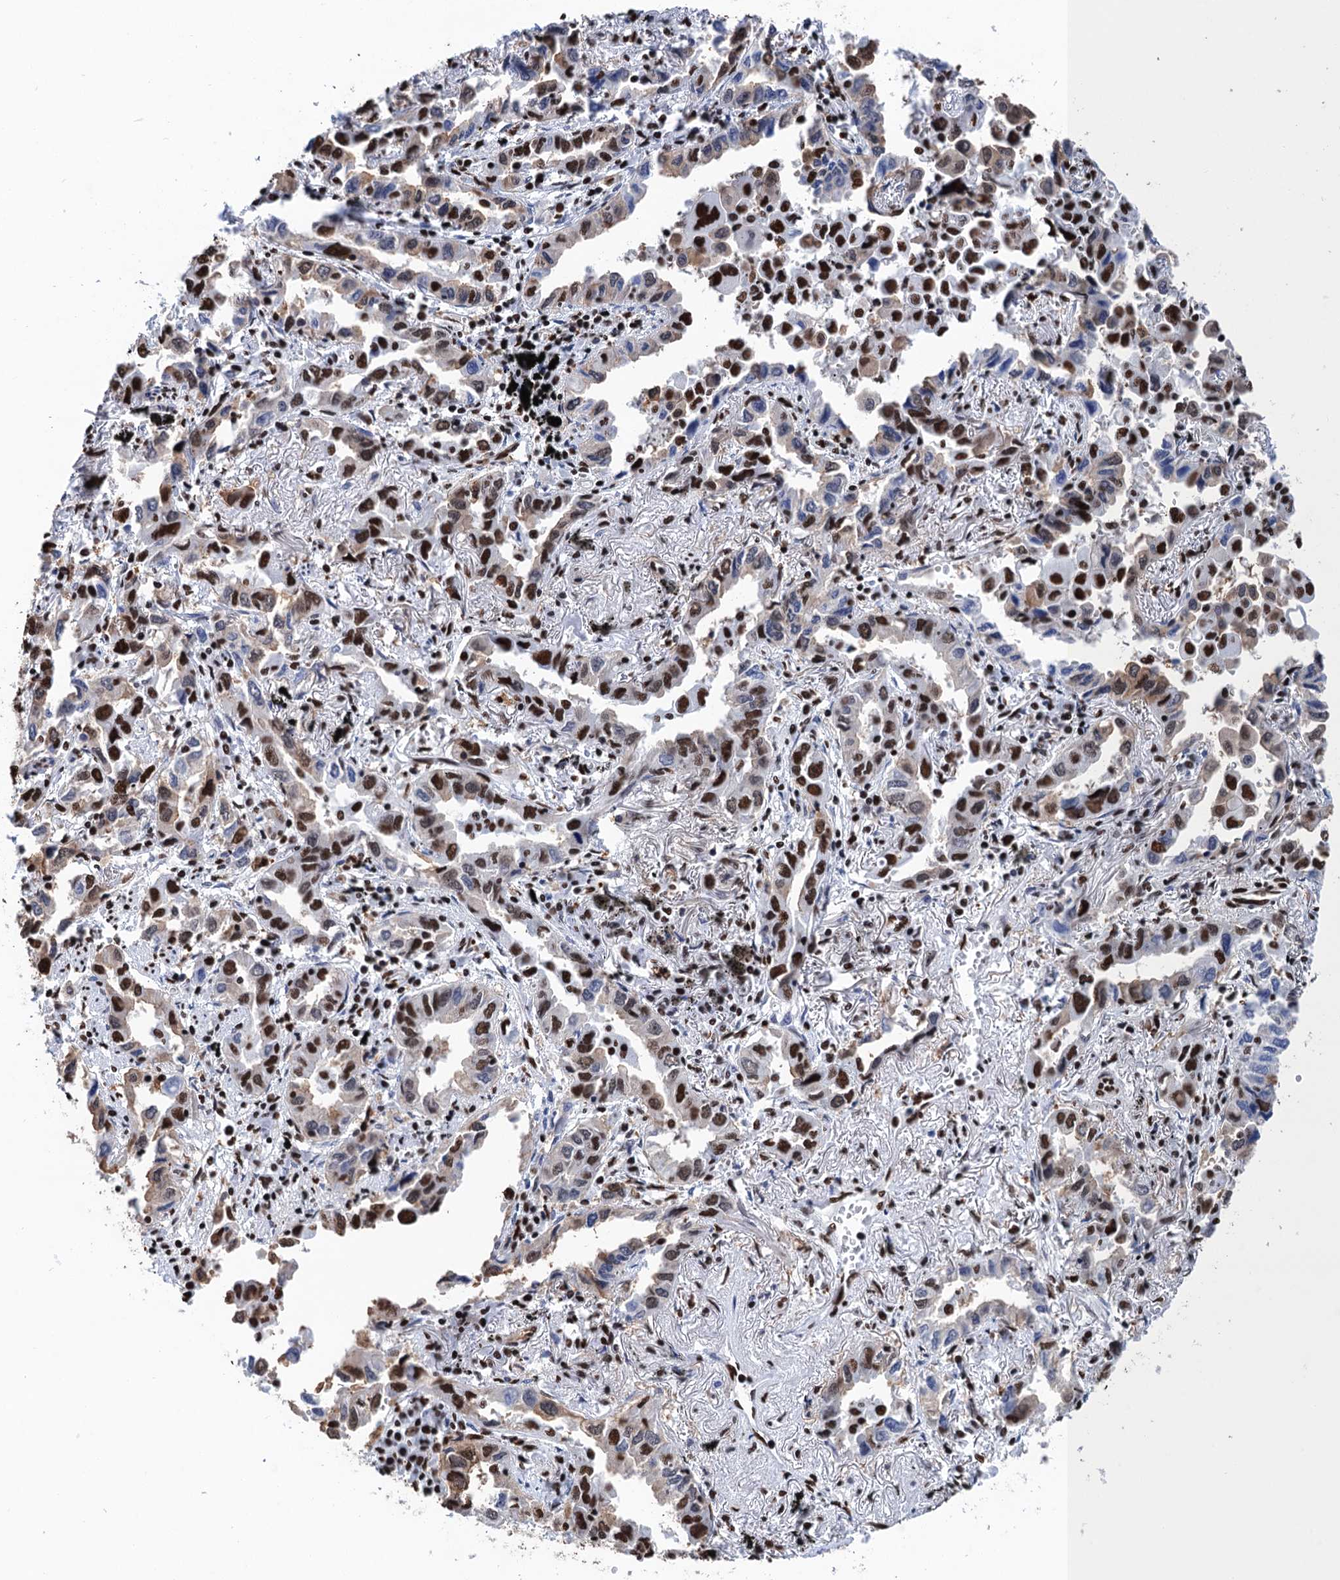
{"staining": {"intensity": "strong", "quantity": ">75%", "location": "nuclear"}, "tissue": "lung cancer", "cell_type": "Tumor cells", "image_type": "cancer", "snomed": [{"axis": "morphology", "description": "Adenocarcinoma, NOS"}, {"axis": "topography", "description": "Lung"}], "caption": "Human adenocarcinoma (lung) stained for a protein (brown) demonstrates strong nuclear positive positivity in about >75% of tumor cells.", "gene": "UBA2", "patient": {"sex": "male", "age": 67}}